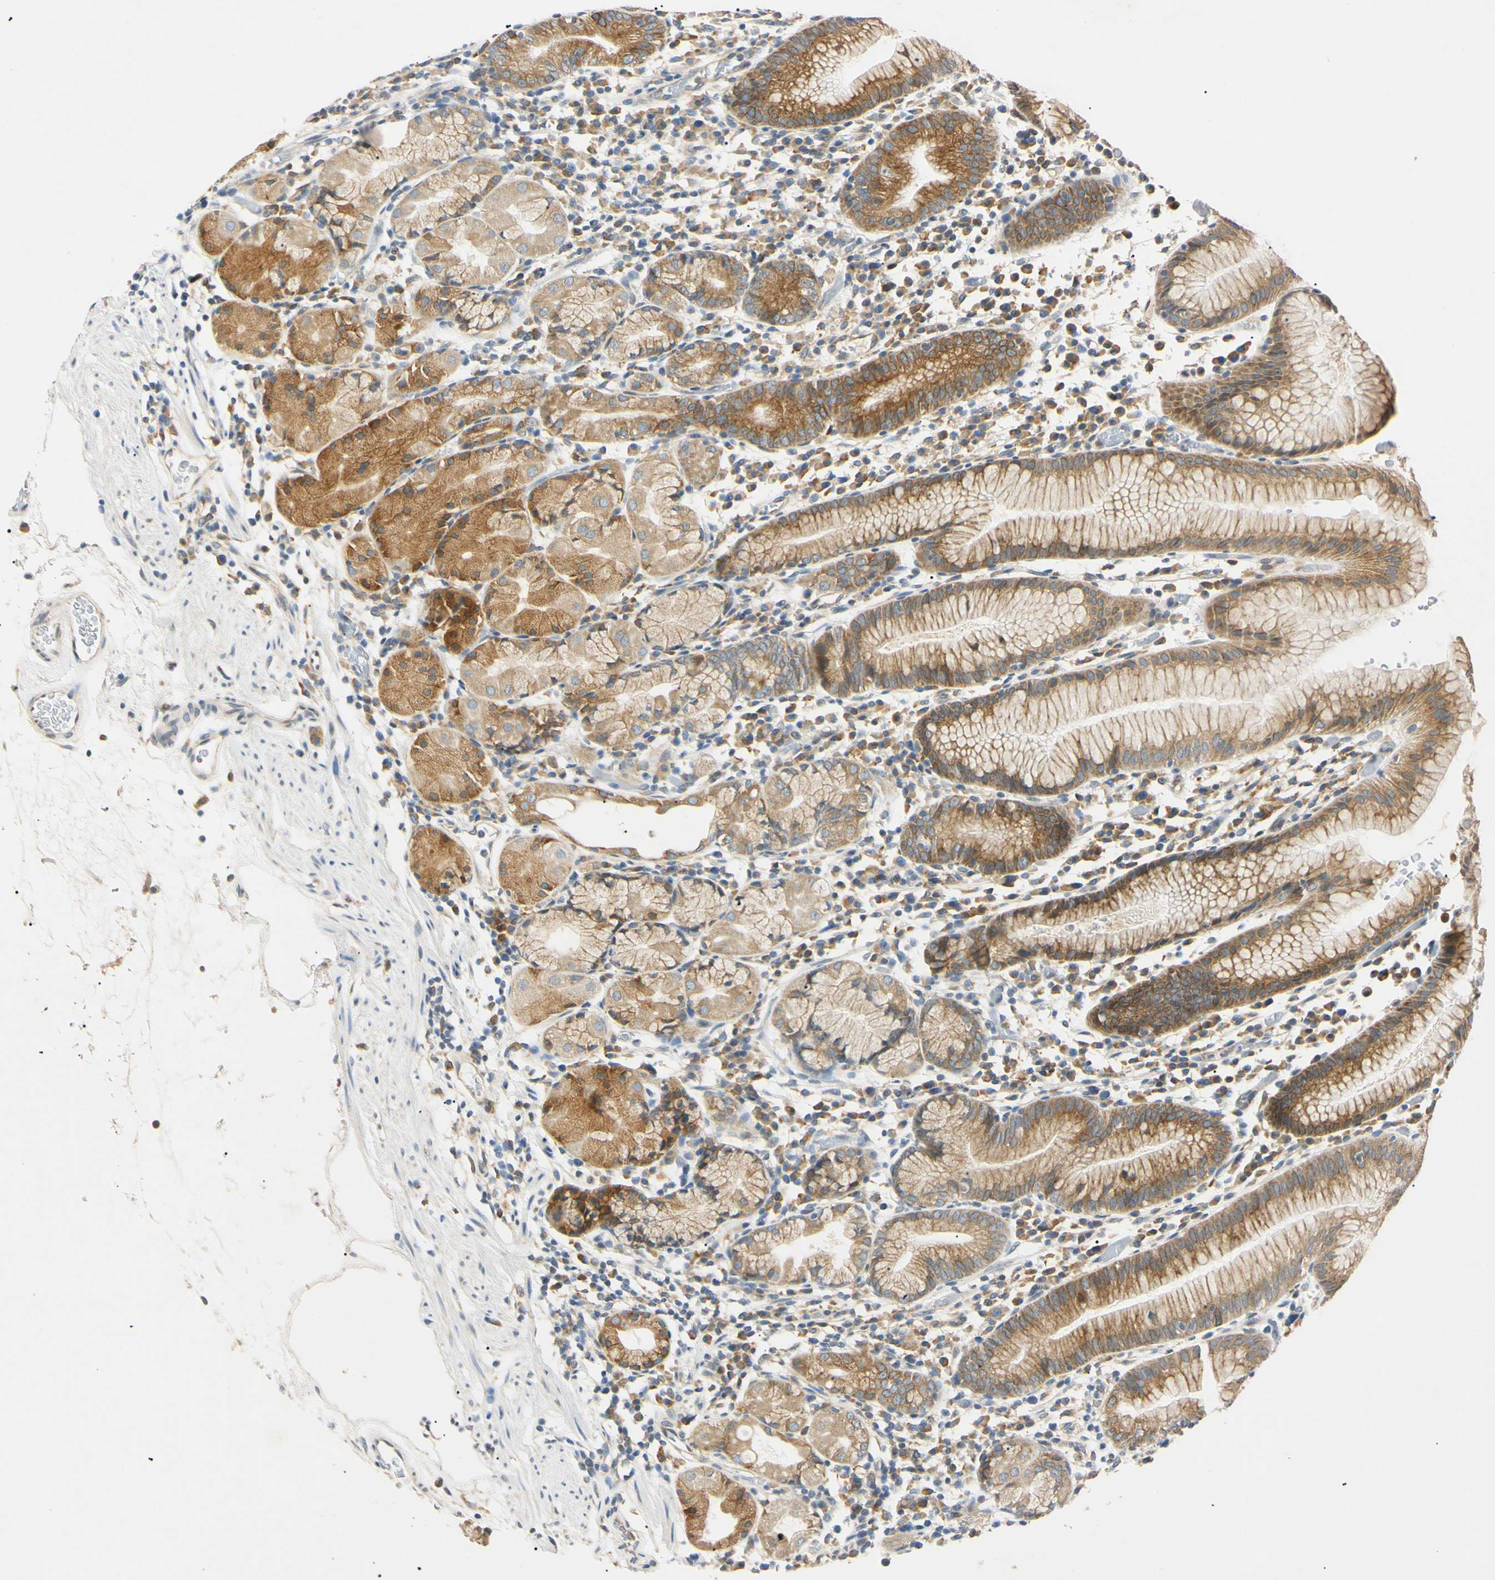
{"staining": {"intensity": "moderate", "quantity": ">75%", "location": "cytoplasmic/membranous"}, "tissue": "stomach", "cell_type": "Glandular cells", "image_type": "normal", "snomed": [{"axis": "morphology", "description": "Normal tissue, NOS"}, {"axis": "topography", "description": "Stomach"}, {"axis": "topography", "description": "Stomach, lower"}], "caption": "Moderate cytoplasmic/membranous staining for a protein is seen in about >75% of glandular cells of normal stomach using immunohistochemistry.", "gene": "DNAJB12", "patient": {"sex": "female", "age": 75}}